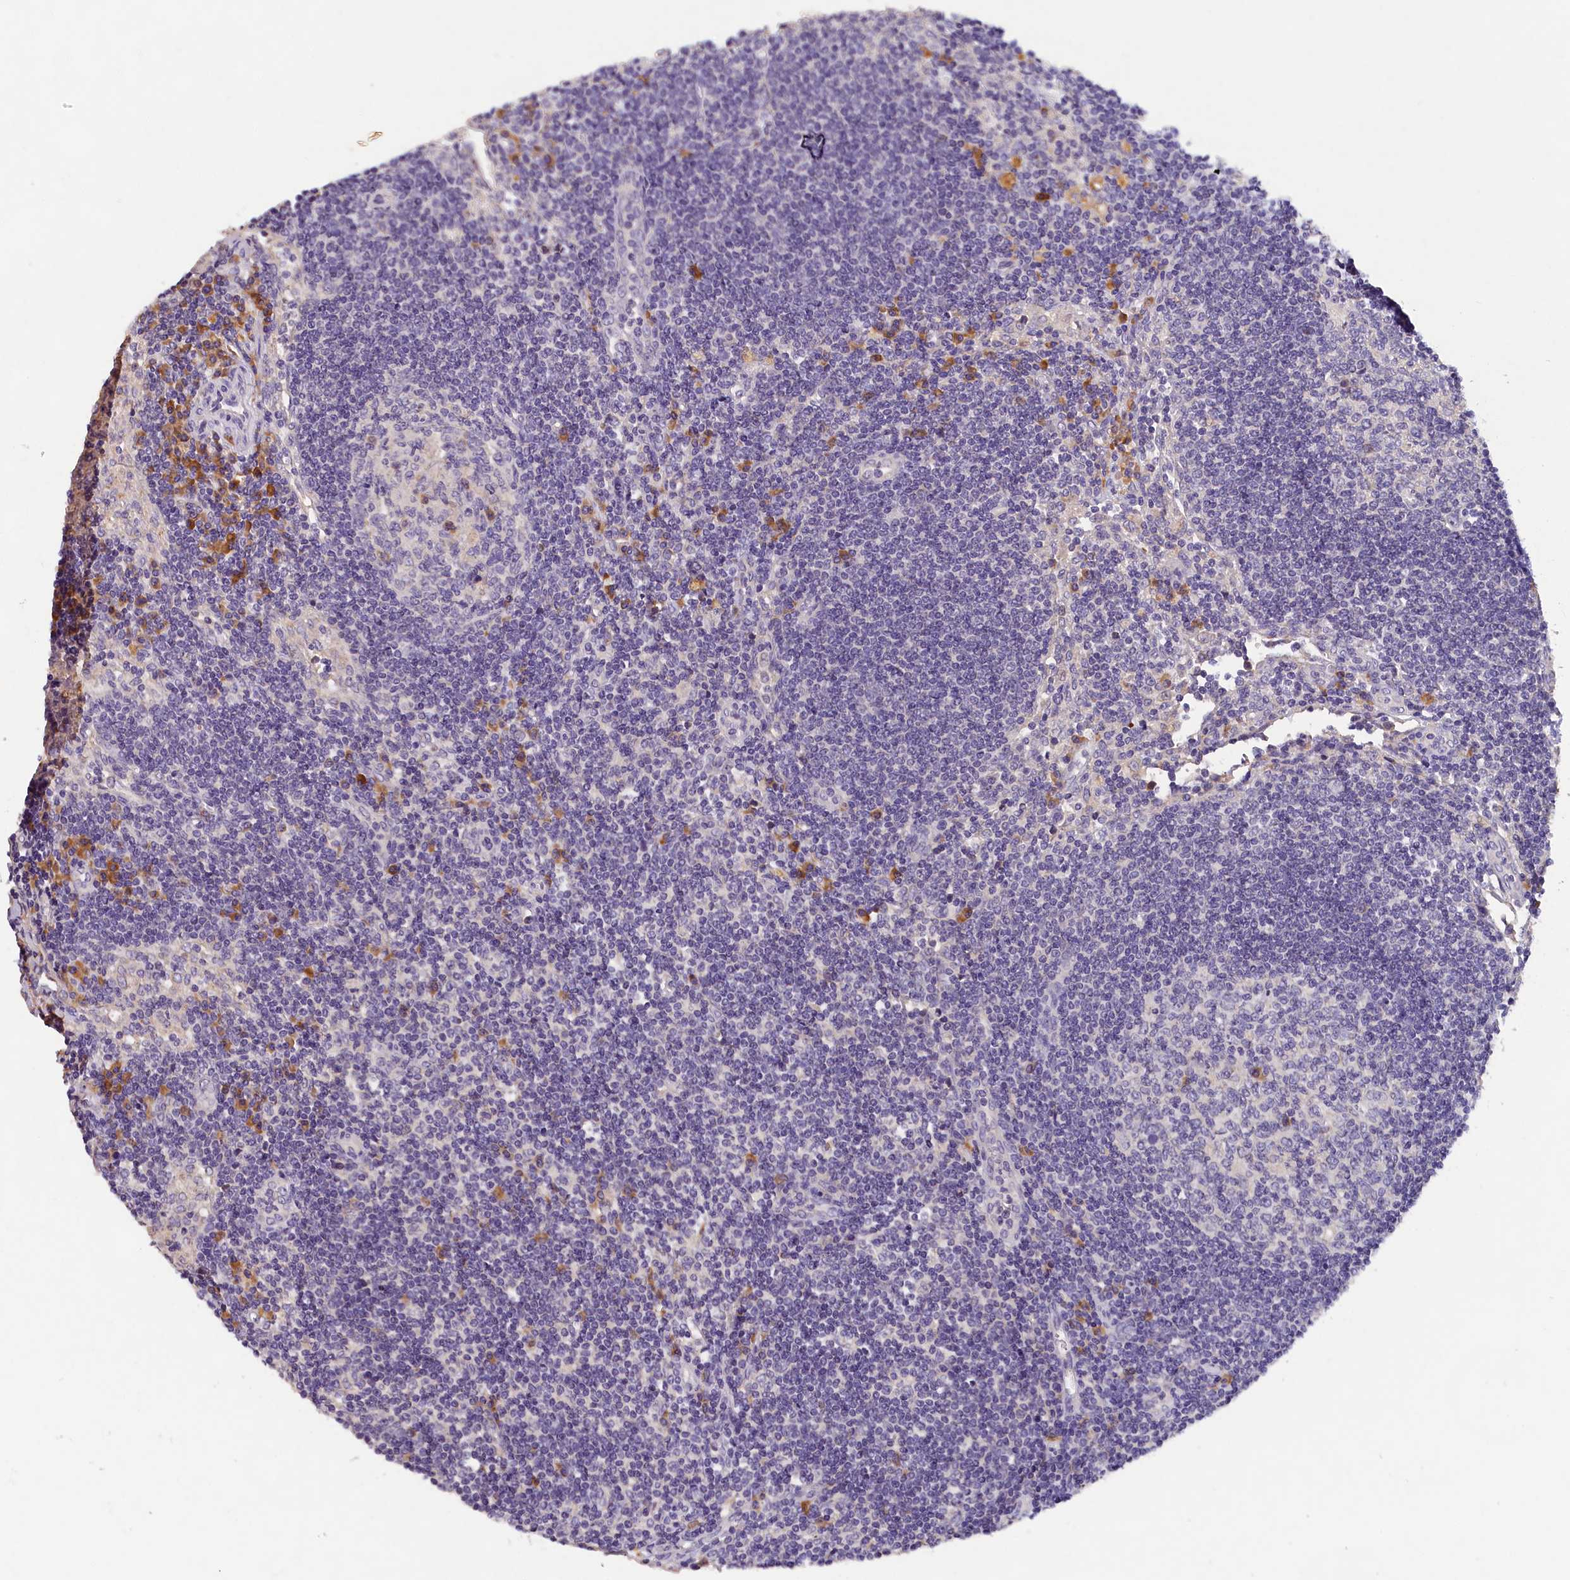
{"staining": {"intensity": "moderate", "quantity": "<25%", "location": "cytoplasmic/membranous"}, "tissue": "lymph node", "cell_type": "Germinal center cells", "image_type": "normal", "snomed": [{"axis": "morphology", "description": "Normal tissue, NOS"}, {"axis": "topography", "description": "Lymph node"}], "caption": "Immunohistochemical staining of benign human lymph node displays moderate cytoplasmic/membranous protein positivity in about <25% of germinal center cells. (DAB (3,3'-diaminobenzidine) = brown stain, brightfield microscopy at high magnification).", "gene": "ST7L", "patient": {"sex": "female", "age": 73}}